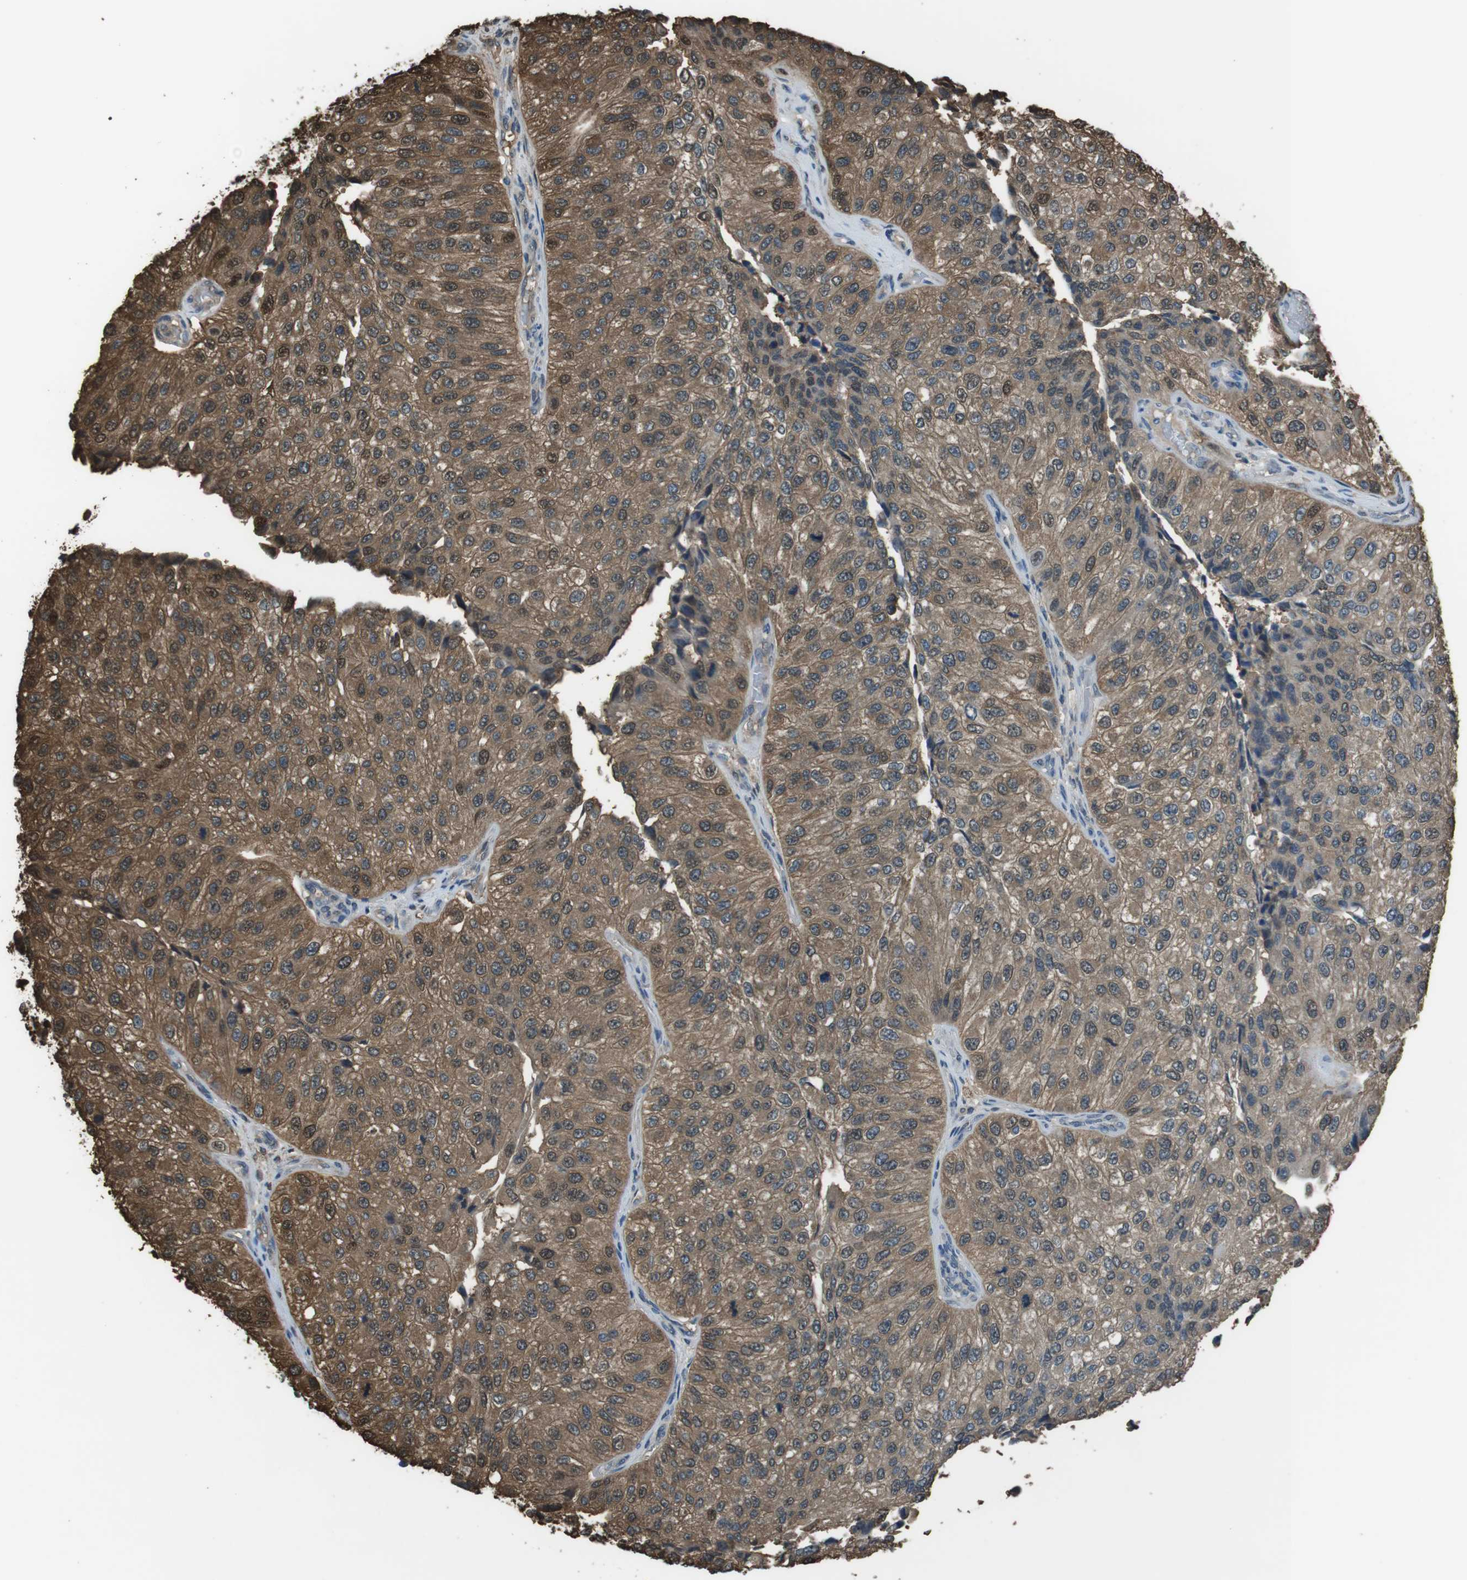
{"staining": {"intensity": "moderate", "quantity": ">75%", "location": "cytoplasmic/membranous,nuclear"}, "tissue": "urothelial cancer", "cell_type": "Tumor cells", "image_type": "cancer", "snomed": [{"axis": "morphology", "description": "Urothelial carcinoma, High grade"}, {"axis": "topography", "description": "Kidney"}, {"axis": "topography", "description": "Urinary bladder"}], "caption": "An image of high-grade urothelial carcinoma stained for a protein shows moderate cytoplasmic/membranous and nuclear brown staining in tumor cells.", "gene": "TWSG1", "patient": {"sex": "male", "age": 77}}